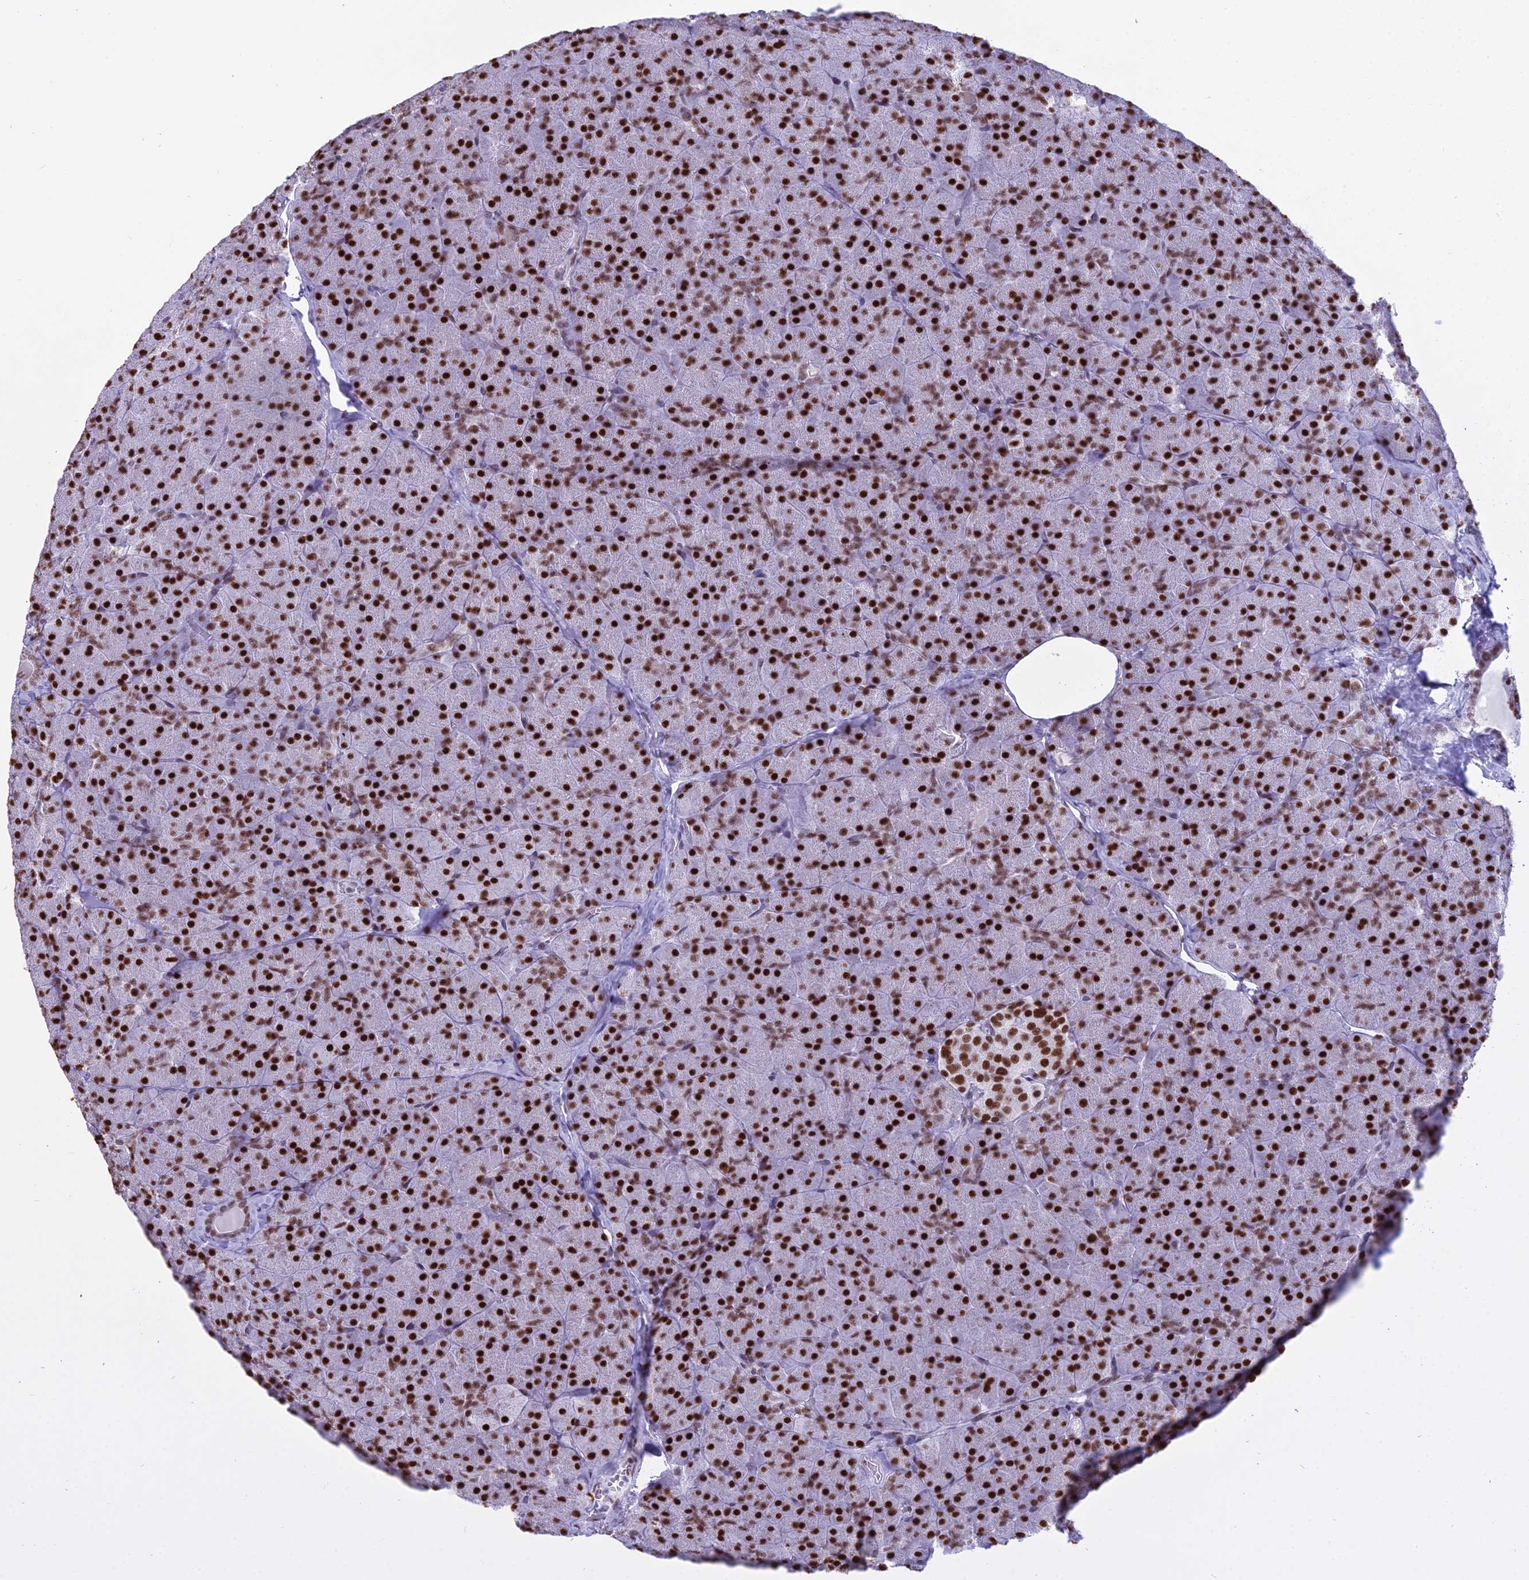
{"staining": {"intensity": "strong", "quantity": ">75%", "location": "nuclear"}, "tissue": "pancreas", "cell_type": "Exocrine glandular cells", "image_type": "normal", "snomed": [{"axis": "morphology", "description": "Normal tissue, NOS"}, {"axis": "topography", "description": "Pancreas"}], "caption": "Immunohistochemistry (IHC) image of normal pancreas: pancreas stained using IHC displays high levels of strong protein expression localized specifically in the nuclear of exocrine glandular cells, appearing as a nuclear brown color.", "gene": "PARP1", "patient": {"sex": "male", "age": 36}}